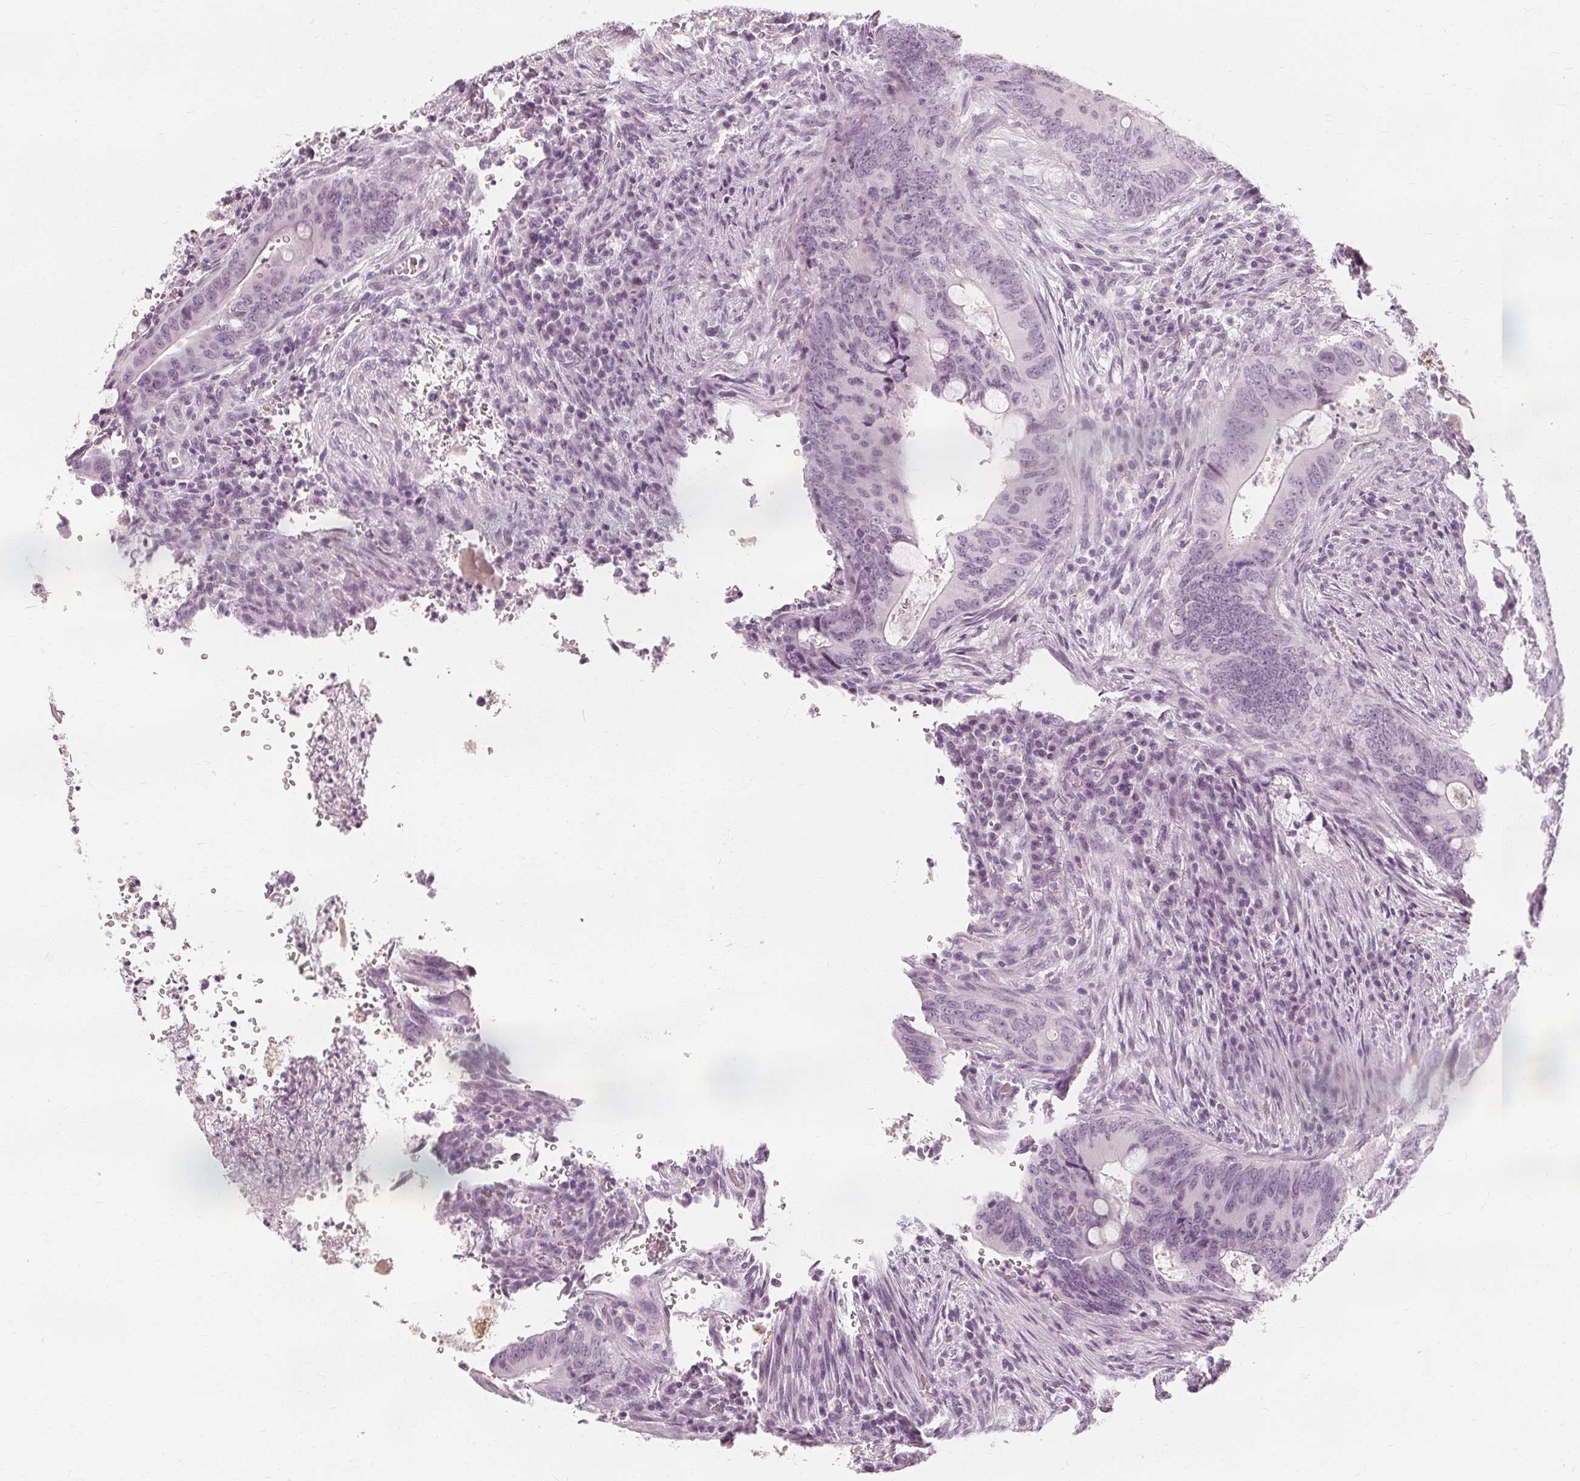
{"staining": {"intensity": "negative", "quantity": "none", "location": "none"}, "tissue": "colorectal cancer", "cell_type": "Tumor cells", "image_type": "cancer", "snomed": [{"axis": "morphology", "description": "Adenocarcinoma, NOS"}, {"axis": "topography", "description": "Colon"}], "caption": "Immunohistochemistry of adenocarcinoma (colorectal) exhibits no staining in tumor cells. (DAB (3,3'-diaminobenzidine) IHC, high magnification).", "gene": "NXPE1", "patient": {"sex": "female", "age": 74}}